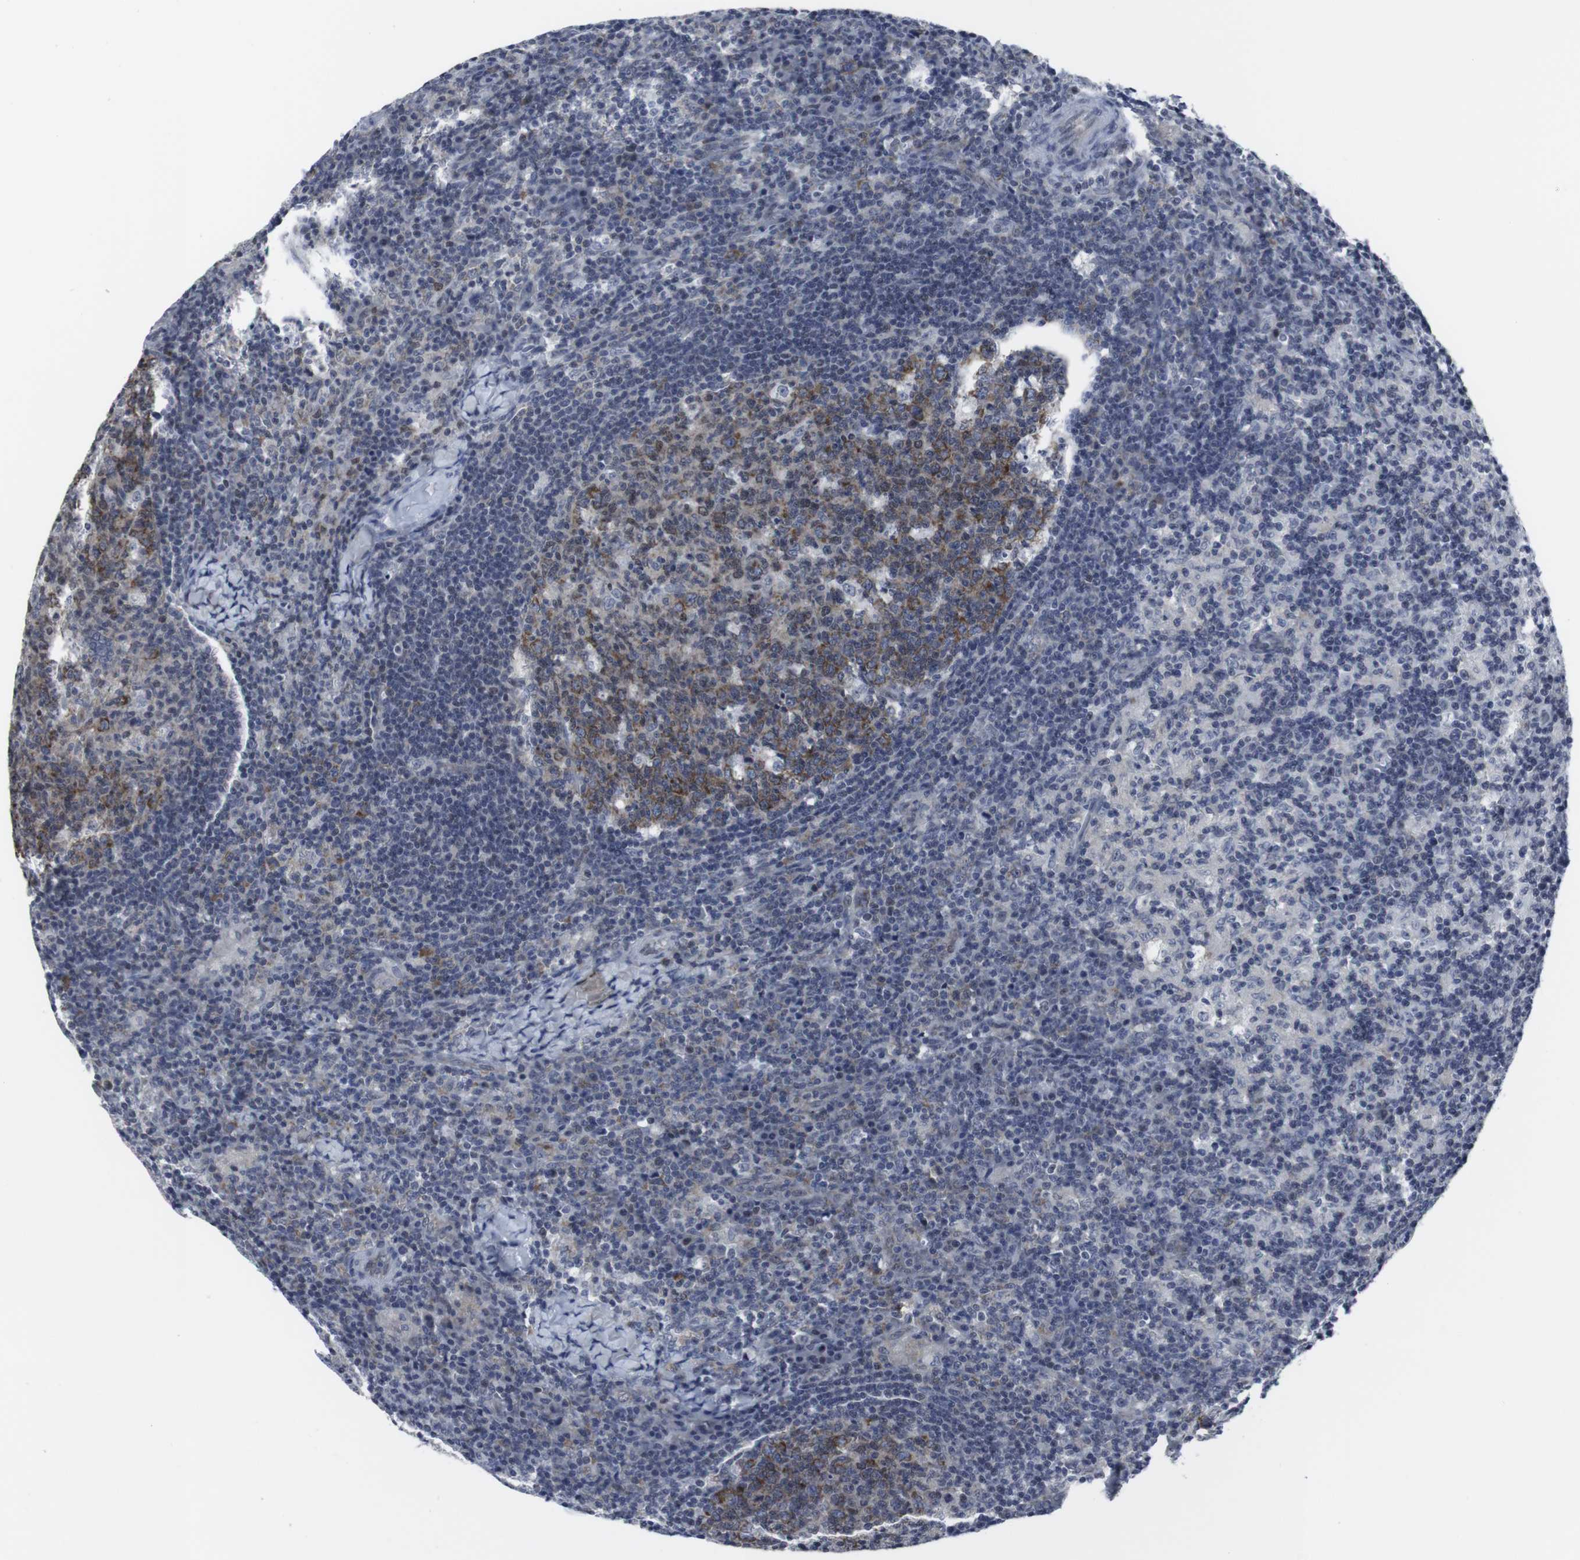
{"staining": {"intensity": "moderate", "quantity": "25%-75%", "location": "cytoplasmic/membranous"}, "tissue": "lymph node", "cell_type": "Germinal center cells", "image_type": "normal", "snomed": [{"axis": "morphology", "description": "Normal tissue, NOS"}, {"axis": "morphology", "description": "Inflammation, NOS"}, {"axis": "topography", "description": "Lymph node"}], "caption": "Brown immunohistochemical staining in normal lymph node displays moderate cytoplasmic/membranous expression in approximately 25%-75% of germinal center cells.", "gene": "GEMIN2", "patient": {"sex": "male", "age": 55}}